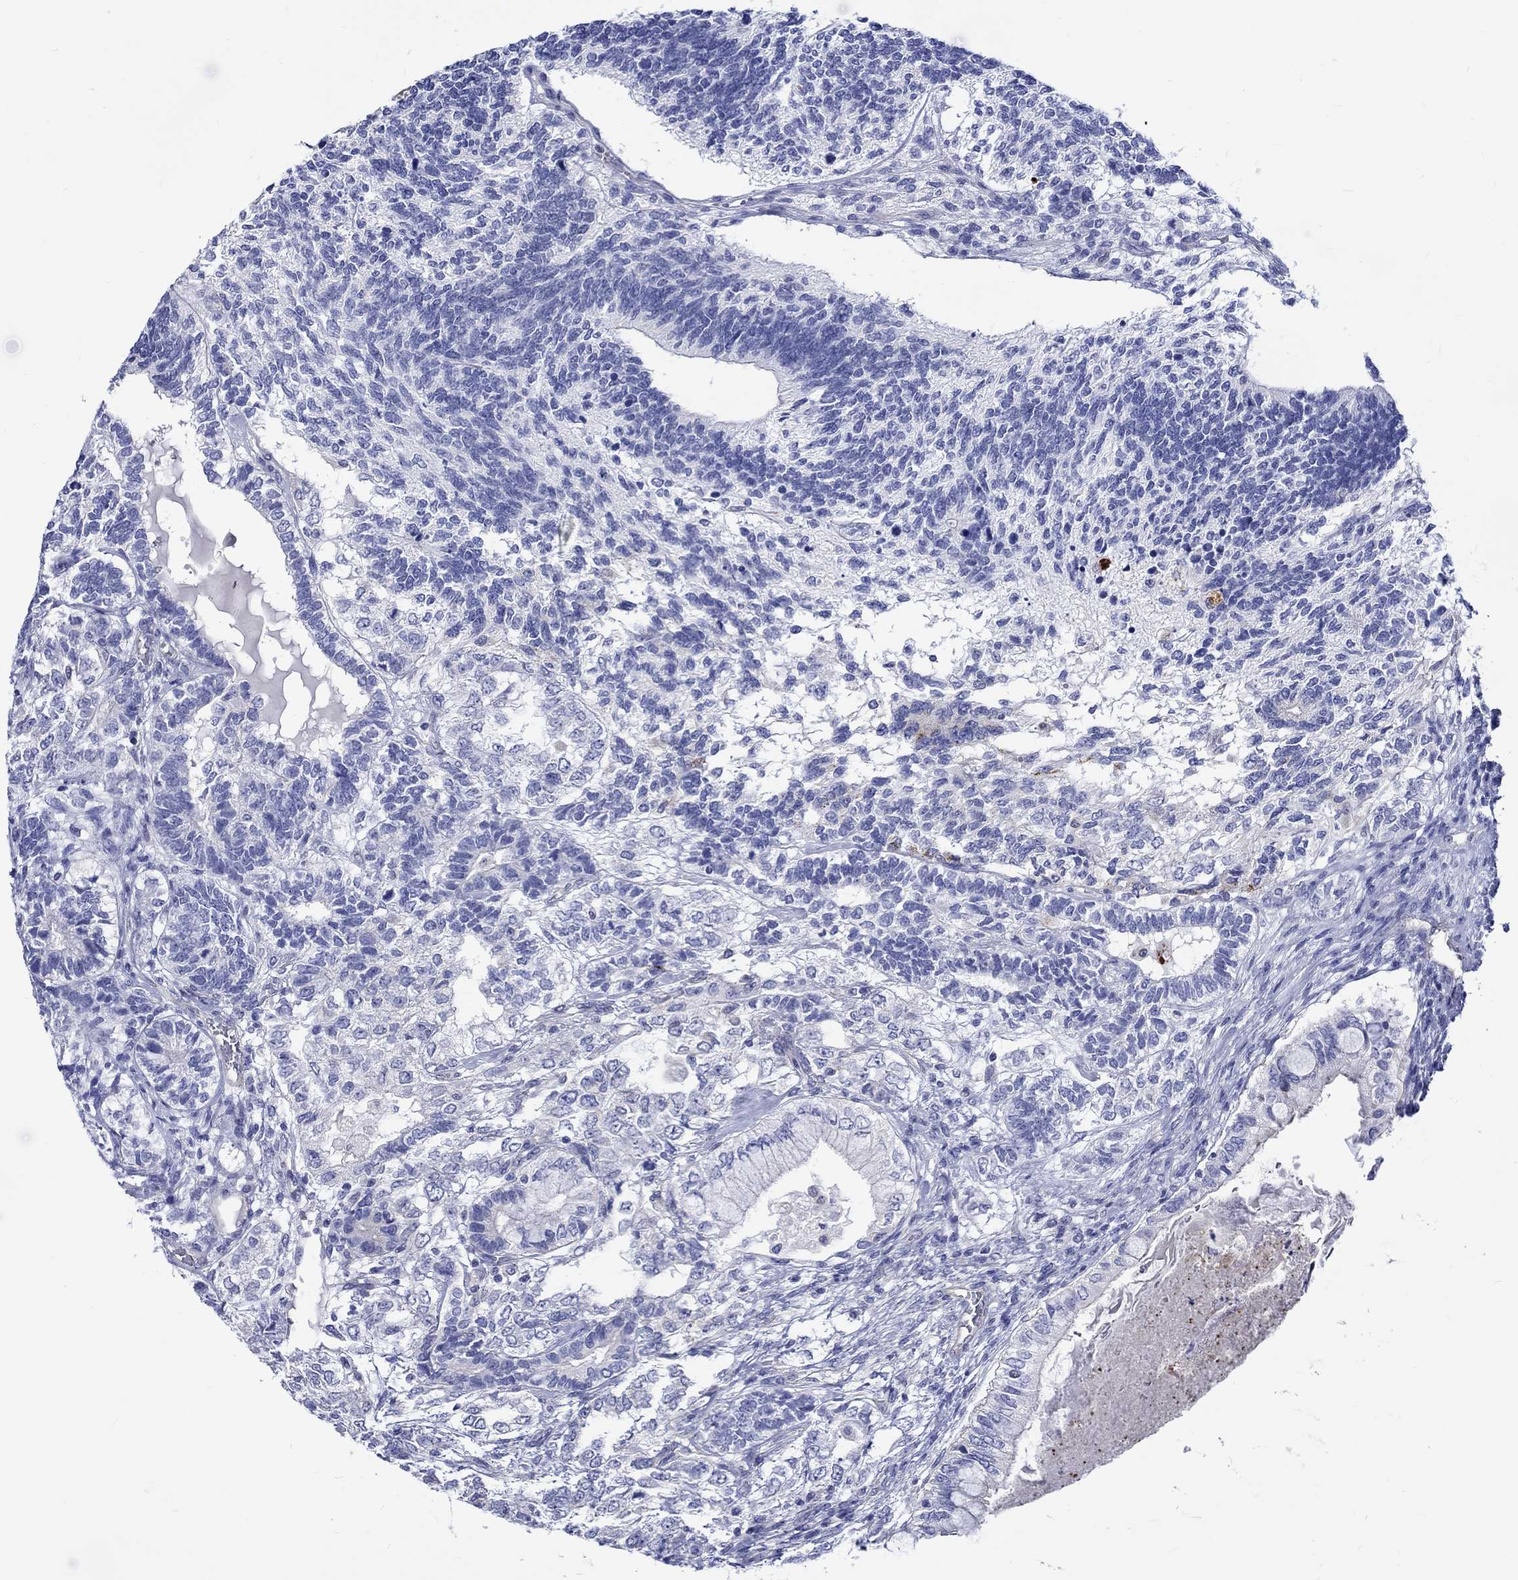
{"staining": {"intensity": "negative", "quantity": "none", "location": "none"}, "tissue": "testis cancer", "cell_type": "Tumor cells", "image_type": "cancer", "snomed": [{"axis": "morphology", "description": "Seminoma, NOS"}, {"axis": "morphology", "description": "Carcinoma, Embryonal, NOS"}, {"axis": "topography", "description": "Testis"}], "caption": "Tumor cells show no significant protein expression in testis embryonal carcinoma. (DAB immunohistochemistry (IHC) visualized using brightfield microscopy, high magnification).", "gene": "SH2D7", "patient": {"sex": "male", "age": 41}}